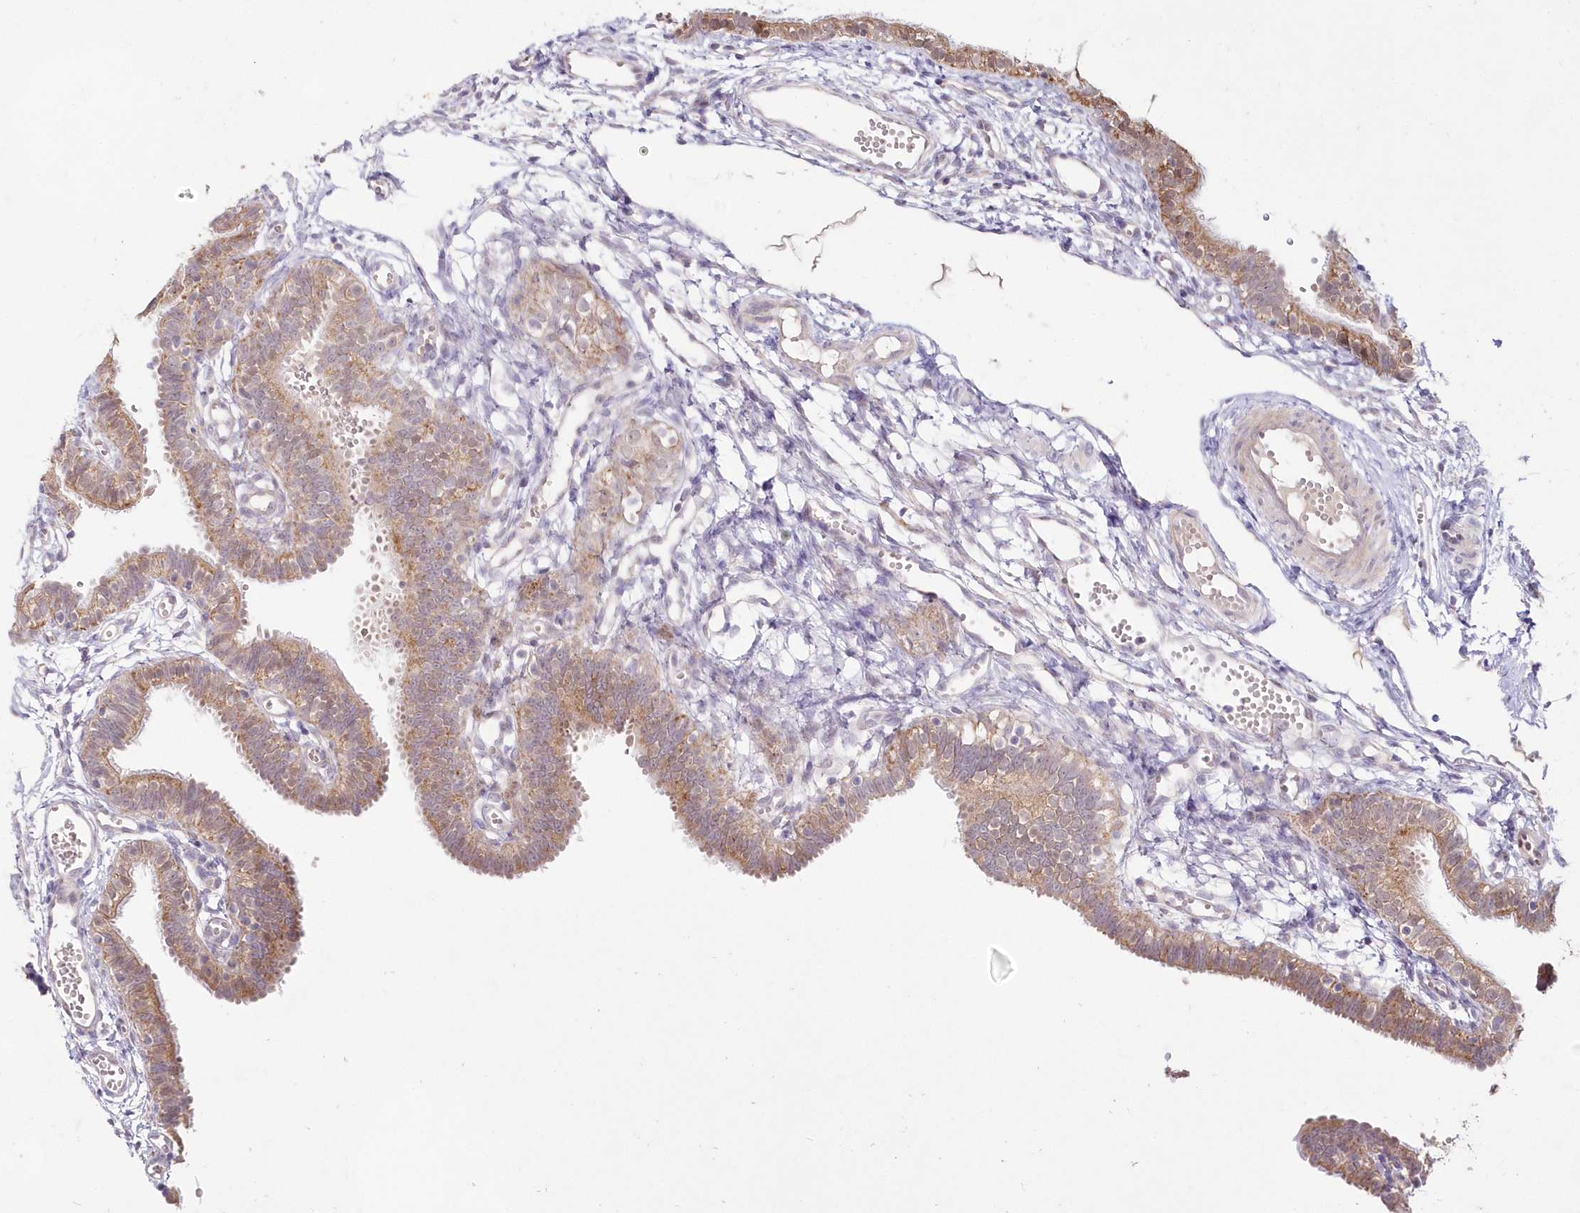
{"staining": {"intensity": "moderate", "quantity": ">75%", "location": "cytoplasmic/membranous"}, "tissue": "fallopian tube", "cell_type": "Glandular cells", "image_type": "normal", "snomed": [{"axis": "morphology", "description": "Normal tissue, NOS"}, {"axis": "topography", "description": "Fallopian tube"}, {"axis": "topography", "description": "Placenta"}], "caption": "Immunohistochemistry of benign fallopian tube reveals medium levels of moderate cytoplasmic/membranous expression in approximately >75% of glandular cells.", "gene": "IMPA1", "patient": {"sex": "female", "age": 34}}